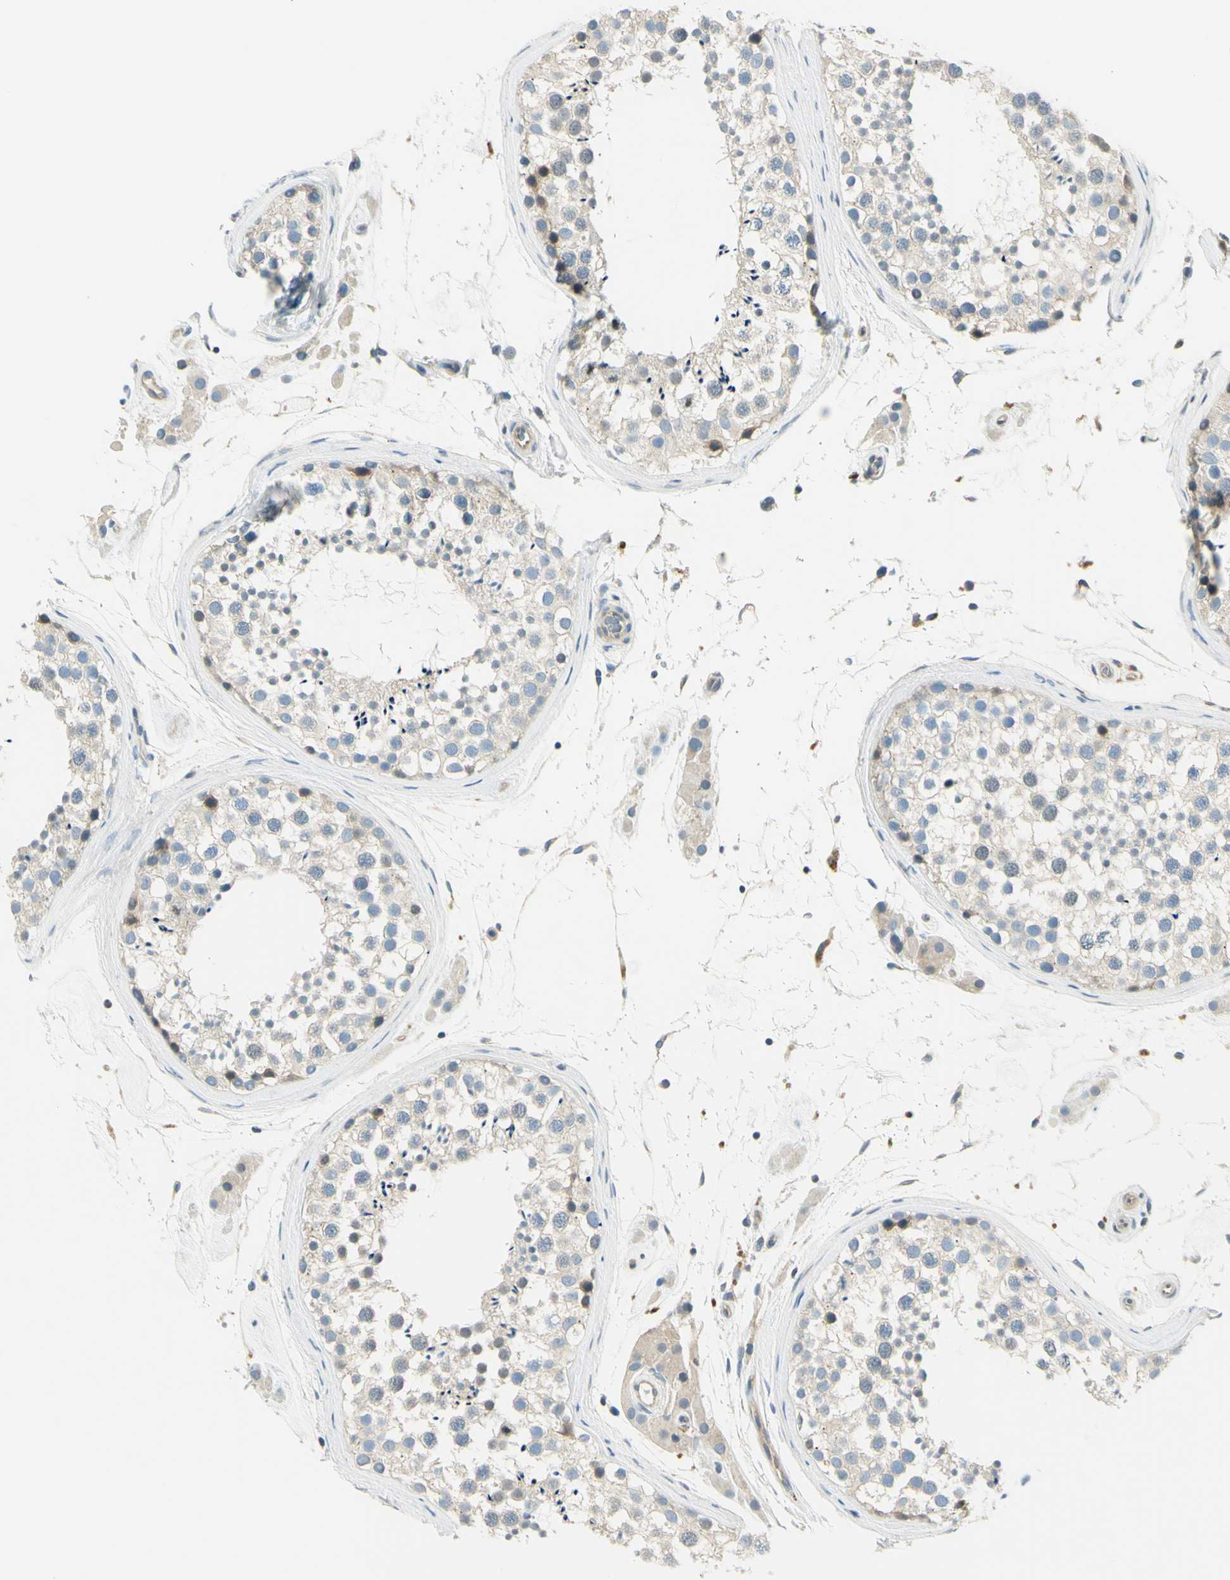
{"staining": {"intensity": "weak", "quantity": "<25%", "location": "cytoplasmic/membranous"}, "tissue": "testis", "cell_type": "Cells in seminiferous ducts", "image_type": "normal", "snomed": [{"axis": "morphology", "description": "Normal tissue, NOS"}, {"axis": "topography", "description": "Testis"}], "caption": "There is no significant staining in cells in seminiferous ducts of testis.", "gene": "LAMA3", "patient": {"sex": "male", "age": 46}}